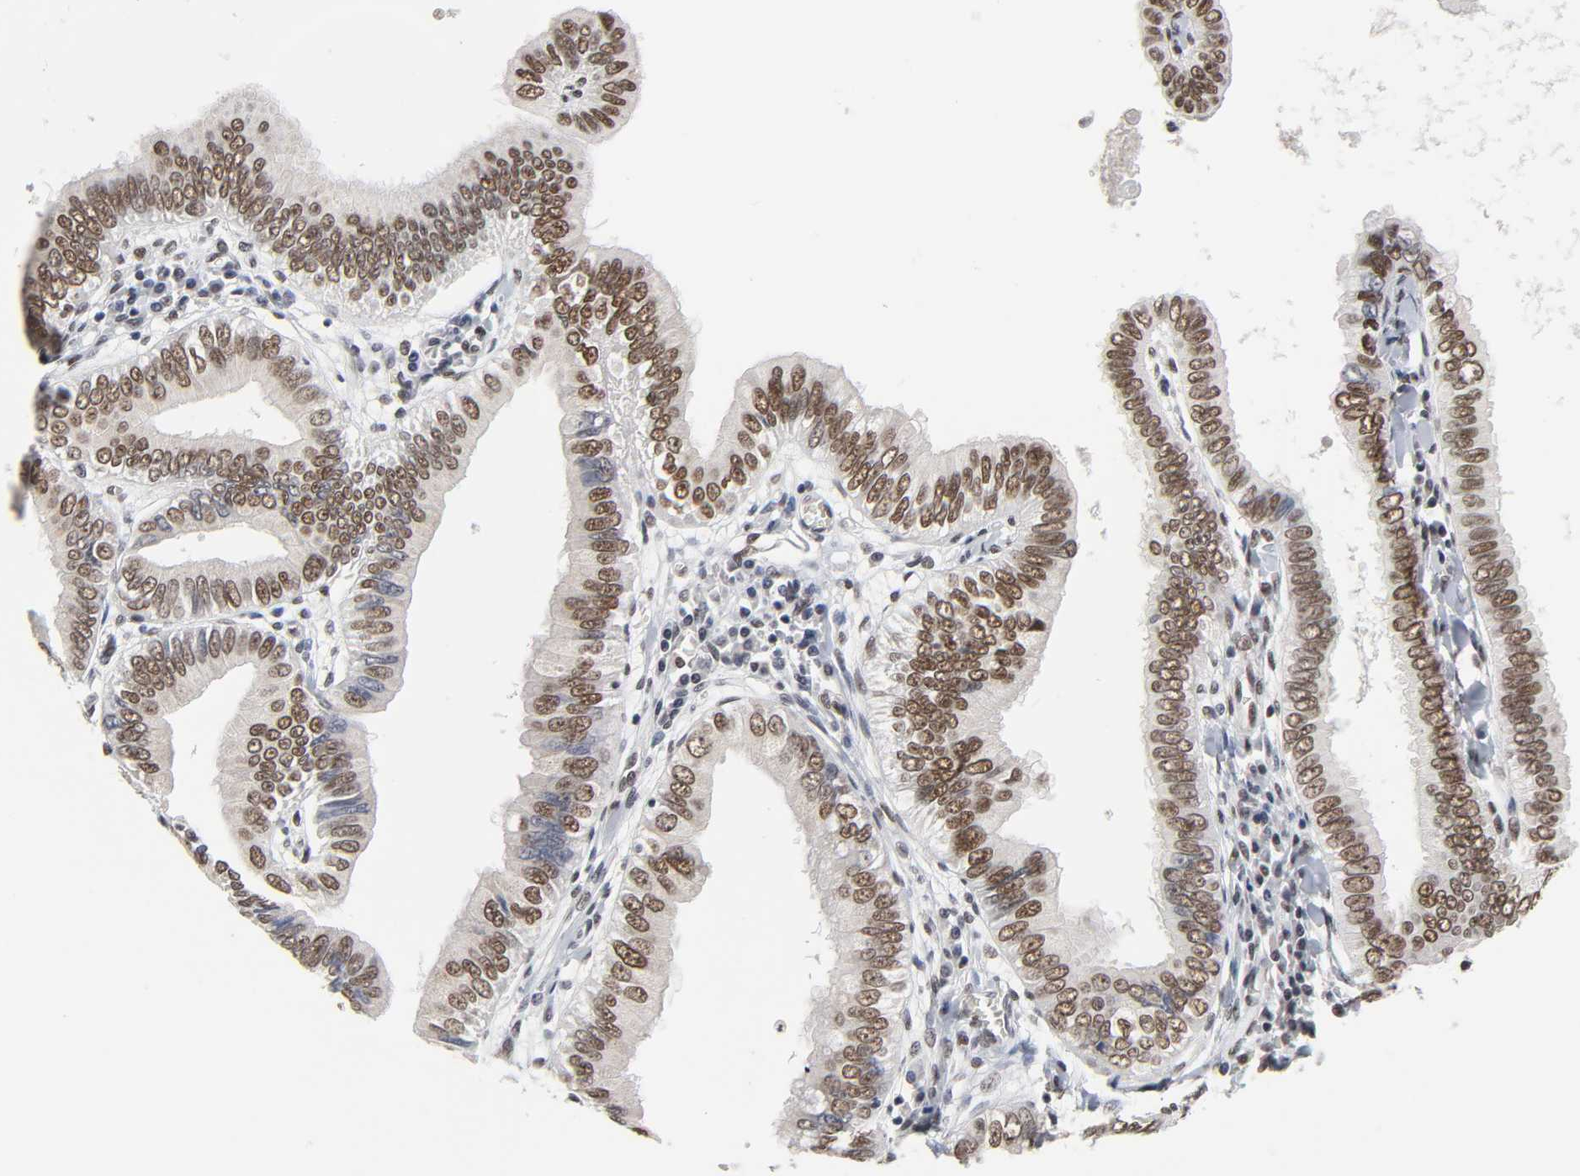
{"staining": {"intensity": "moderate", "quantity": ">75%", "location": "nuclear"}, "tissue": "pancreatic cancer", "cell_type": "Tumor cells", "image_type": "cancer", "snomed": [{"axis": "morphology", "description": "Normal tissue, NOS"}, {"axis": "topography", "description": "Lymph node"}], "caption": "Pancreatic cancer stained with immunohistochemistry exhibits moderate nuclear staining in about >75% of tumor cells.", "gene": "TRIM33", "patient": {"sex": "male", "age": 50}}